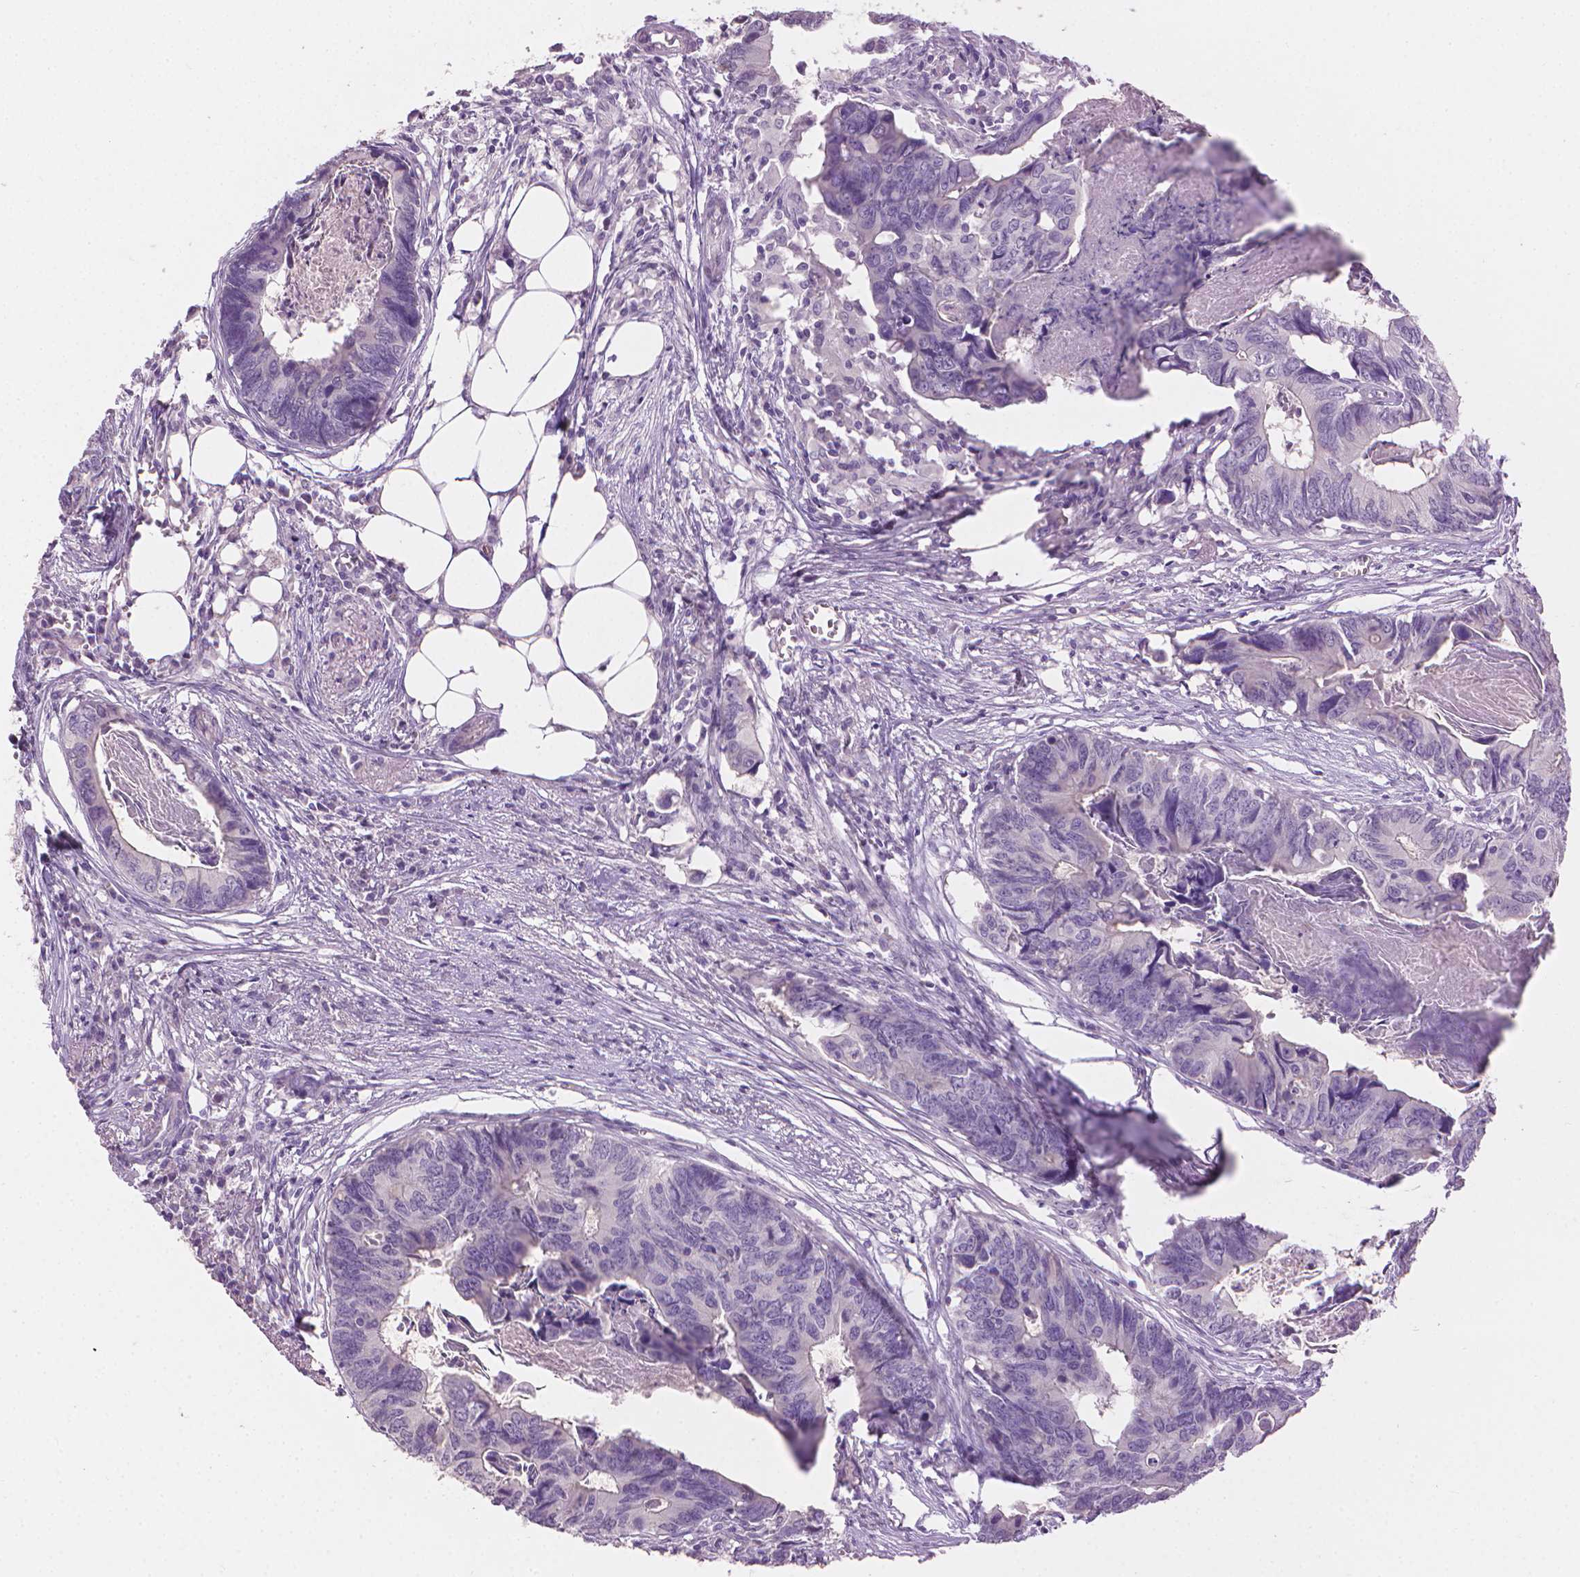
{"staining": {"intensity": "negative", "quantity": "none", "location": "none"}, "tissue": "colorectal cancer", "cell_type": "Tumor cells", "image_type": "cancer", "snomed": [{"axis": "morphology", "description": "Adenocarcinoma, NOS"}, {"axis": "topography", "description": "Colon"}], "caption": "Immunohistochemistry of human colorectal adenocarcinoma displays no expression in tumor cells. Nuclei are stained in blue.", "gene": "MLANA", "patient": {"sex": "female", "age": 82}}